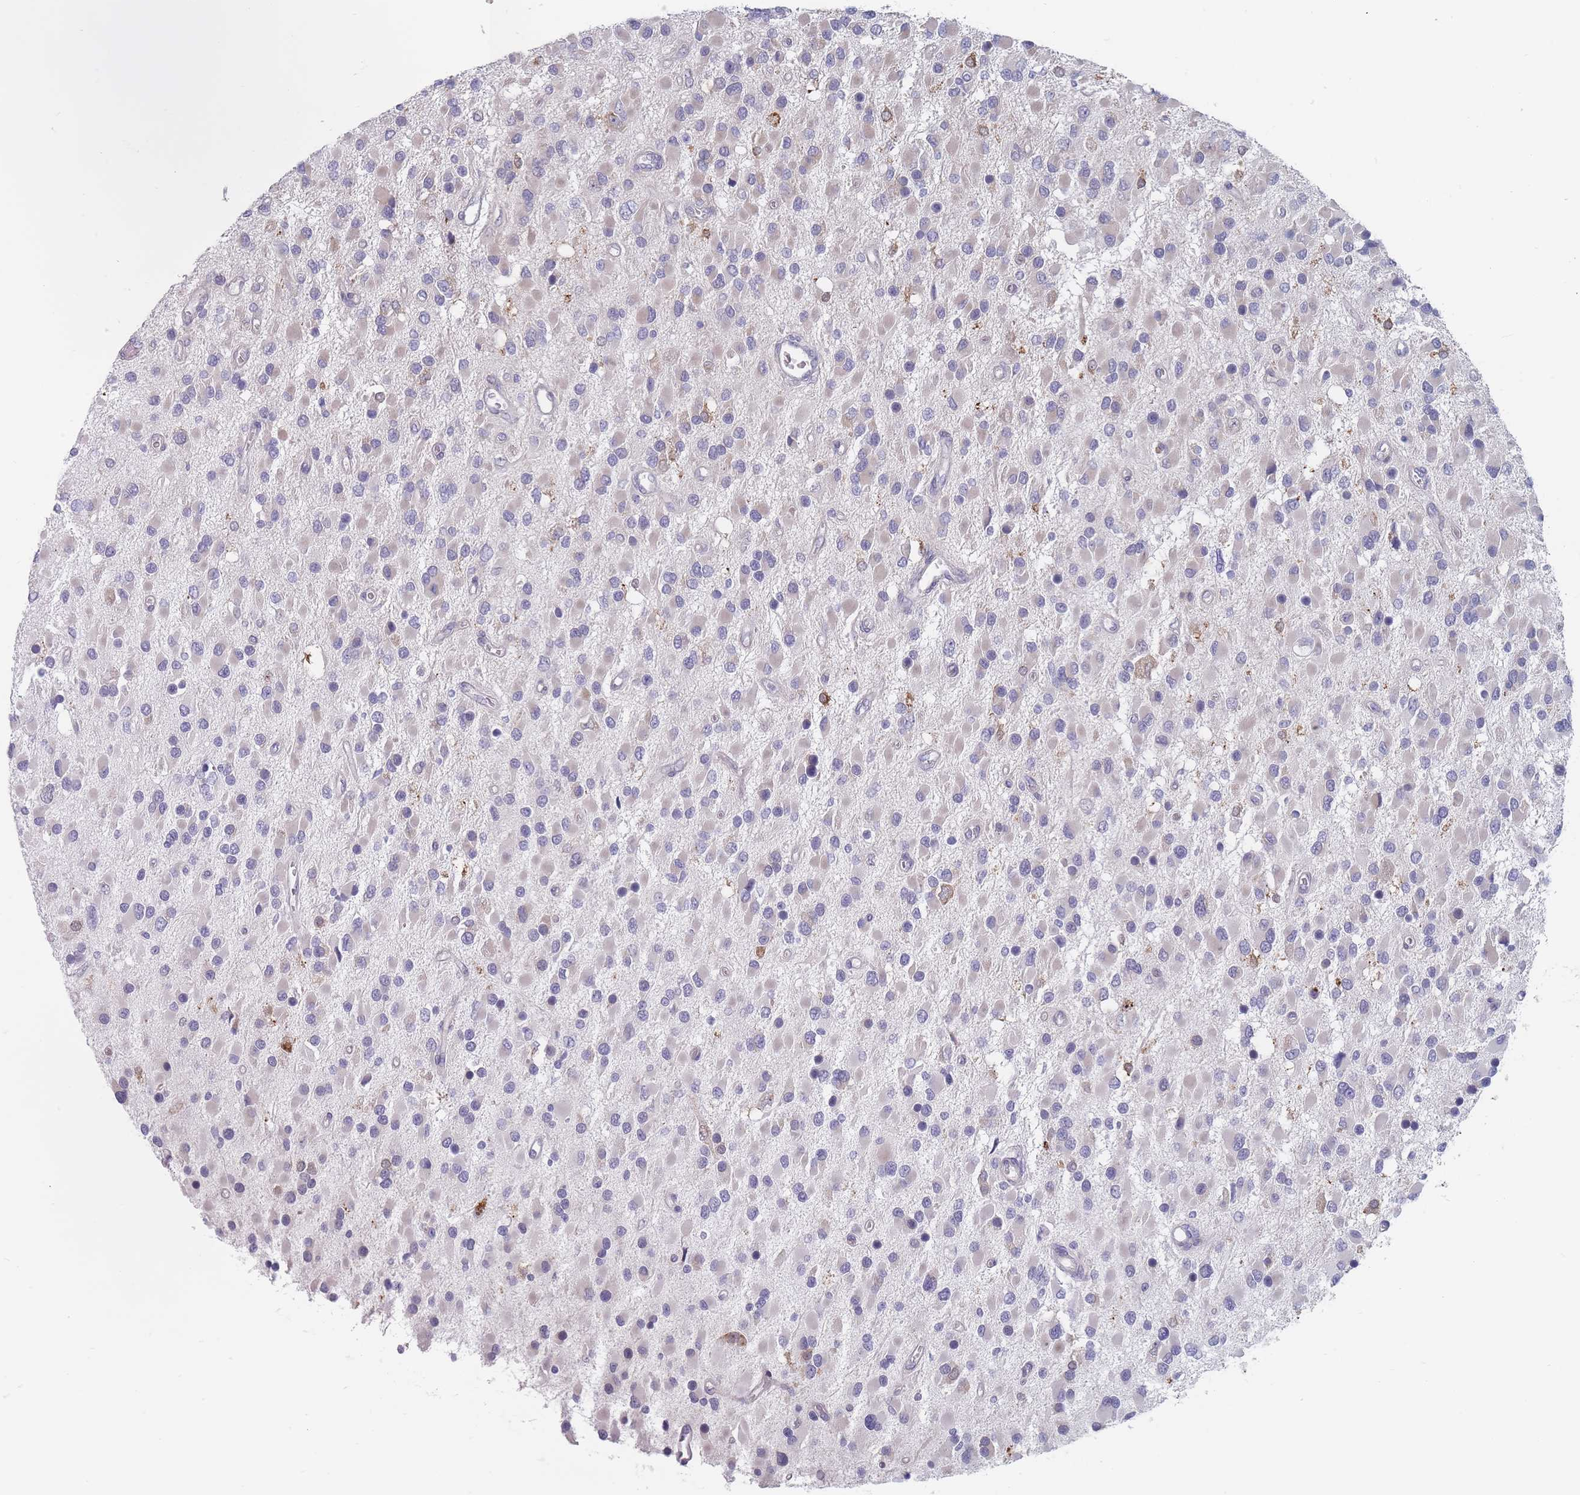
{"staining": {"intensity": "negative", "quantity": "none", "location": "none"}, "tissue": "glioma", "cell_type": "Tumor cells", "image_type": "cancer", "snomed": [{"axis": "morphology", "description": "Glioma, malignant, High grade"}, {"axis": "topography", "description": "Brain"}], "caption": "Immunohistochemistry (IHC) histopathology image of human malignant high-grade glioma stained for a protein (brown), which displays no staining in tumor cells.", "gene": "SPATS1", "patient": {"sex": "male", "age": 53}}